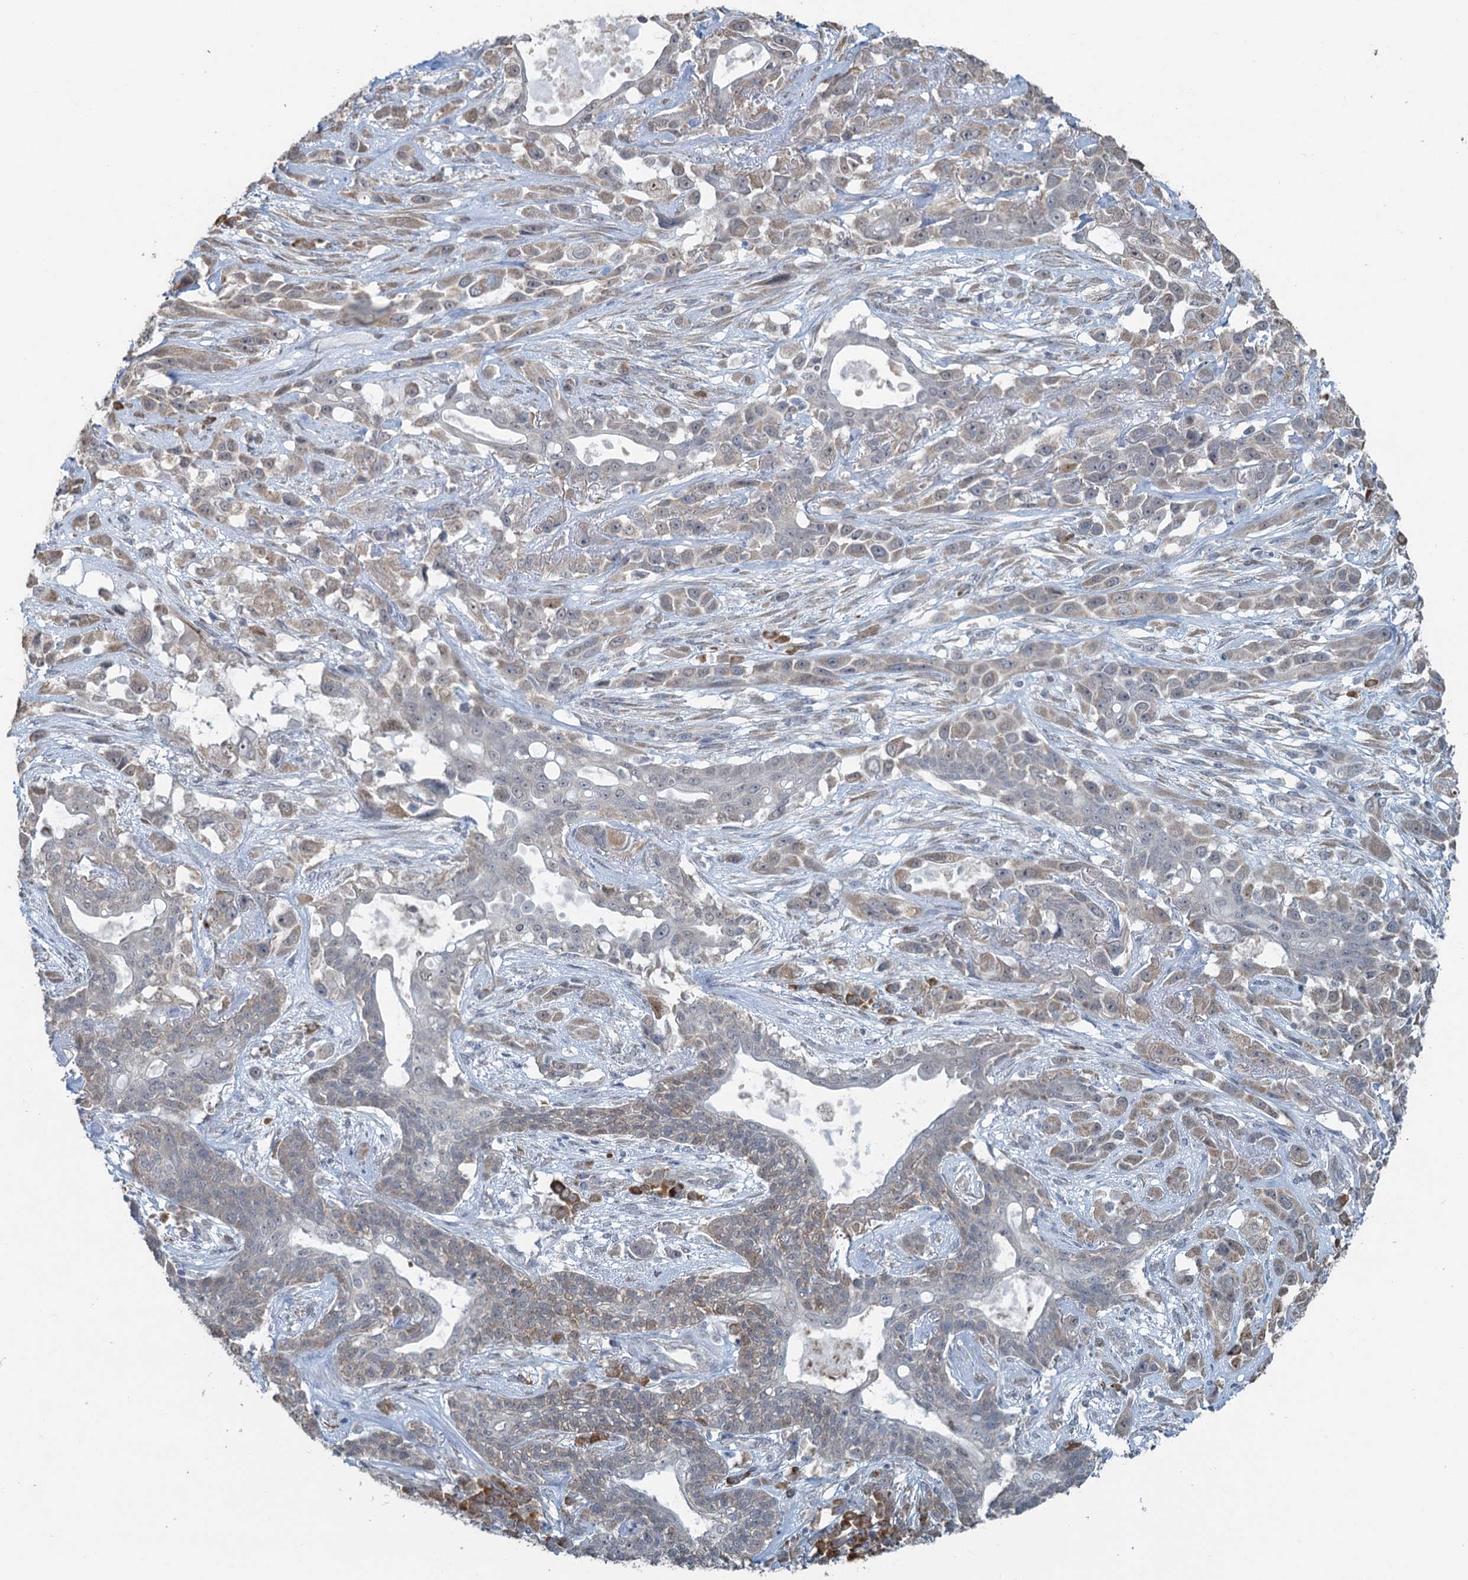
{"staining": {"intensity": "weak", "quantity": "25%-75%", "location": "cytoplasmic/membranous"}, "tissue": "lung cancer", "cell_type": "Tumor cells", "image_type": "cancer", "snomed": [{"axis": "morphology", "description": "Squamous cell carcinoma, NOS"}, {"axis": "topography", "description": "Lung"}], "caption": "A low amount of weak cytoplasmic/membranous expression is present in approximately 25%-75% of tumor cells in squamous cell carcinoma (lung) tissue. Nuclei are stained in blue.", "gene": "TEX35", "patient": {"sex": "female", "age": 70}}